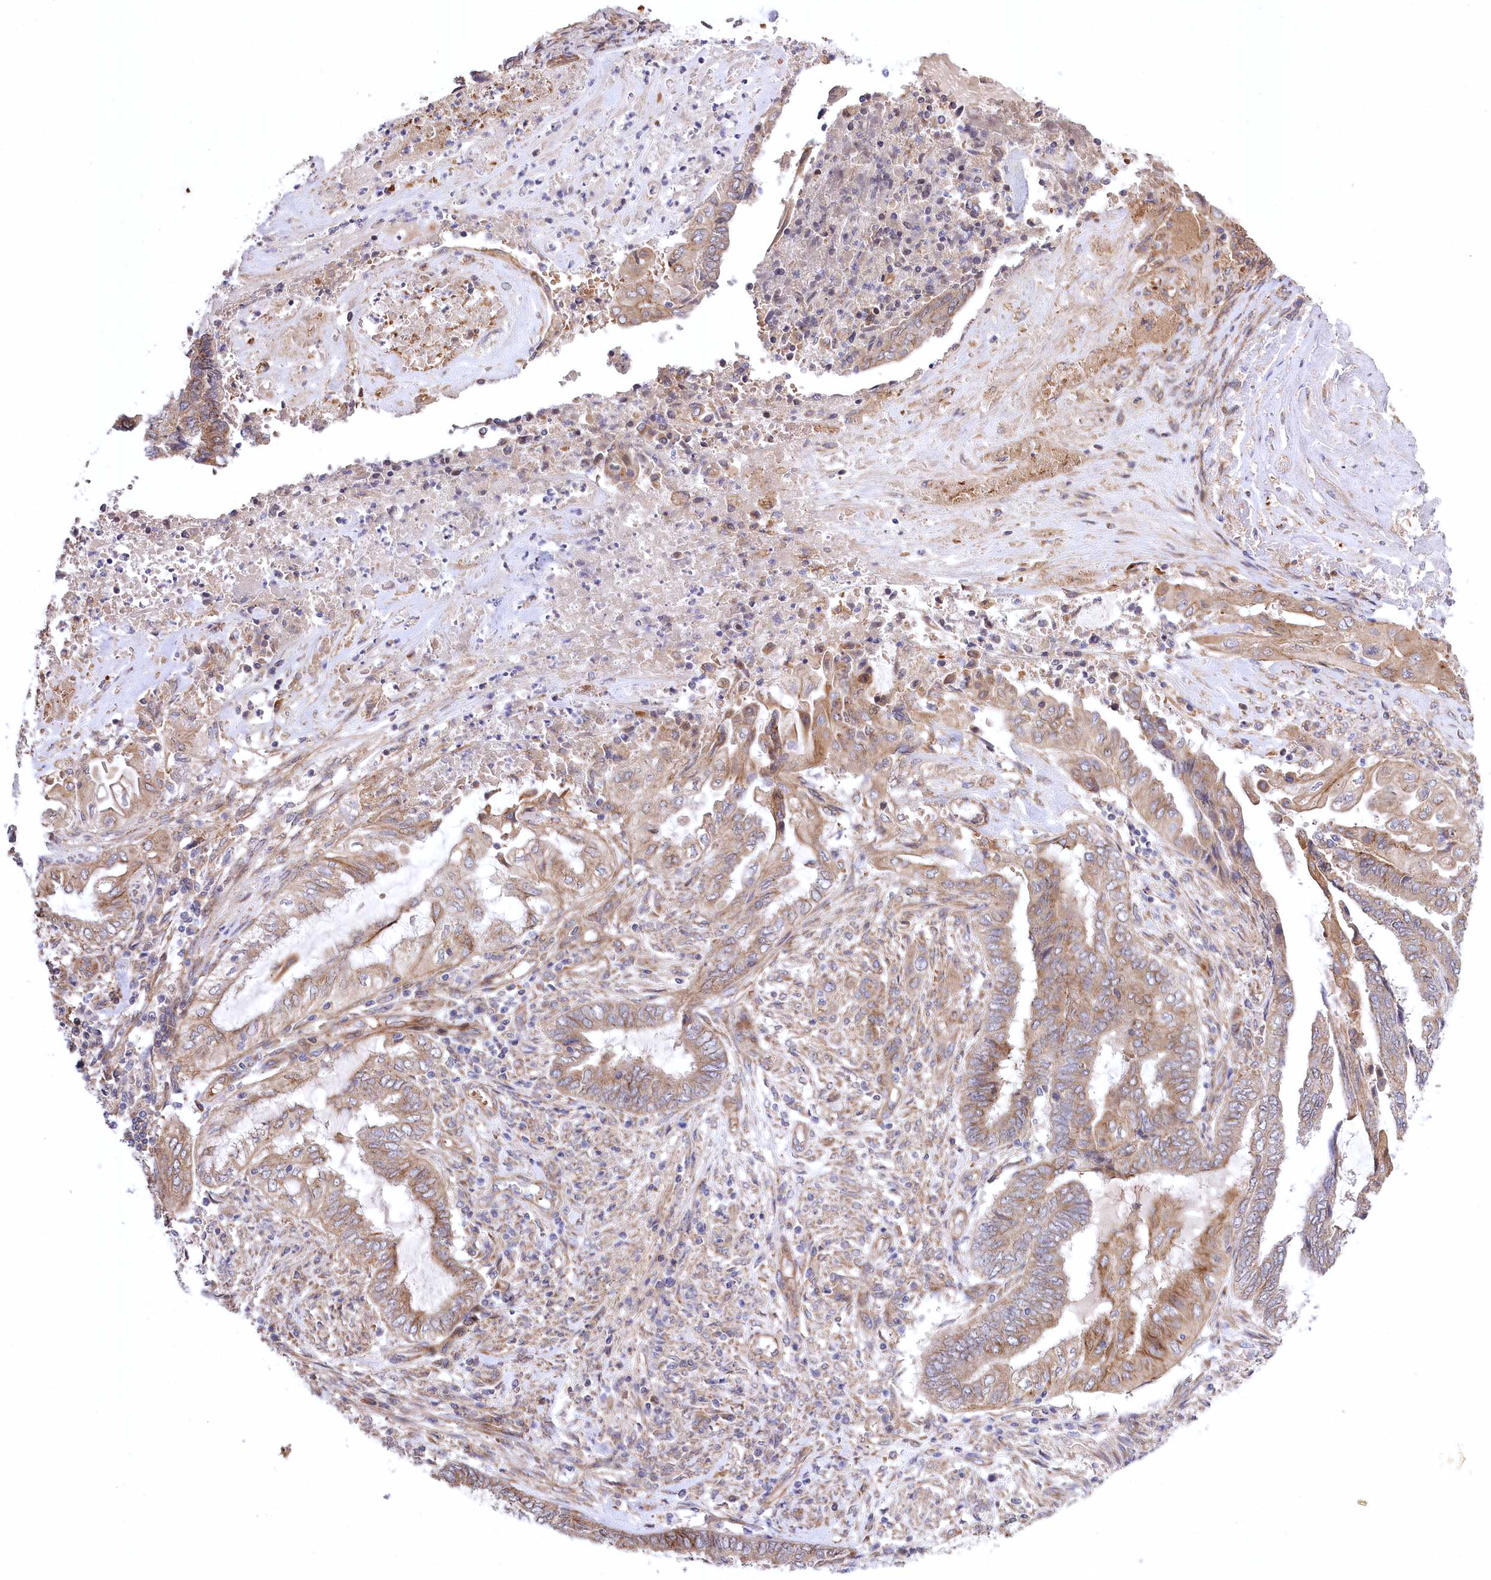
{"staining": {"intensity": "moderate", "quantity": ">75%", "location": "cytoplasmic/membranous"}, "tissue": "endometrial cancer", "cell_type": "Tumor cells", "image_type": "cancer", "snomed": [{"axis": "morphology", "description": "Adenocarcinoma, NOS"}, {"axis": "topography", "description": "Uterus"}, {"axis": "topography", "description": "Endometrium"}], "caption": "Adenocarcinoma (endometrial) stained for a protein (brown) shows moderate cytoplasmic/membranous positive positivity in approximately >75% of tumor cells.", "gene": "TRUB1", "patient": {"sex": "female", "age": 70}}